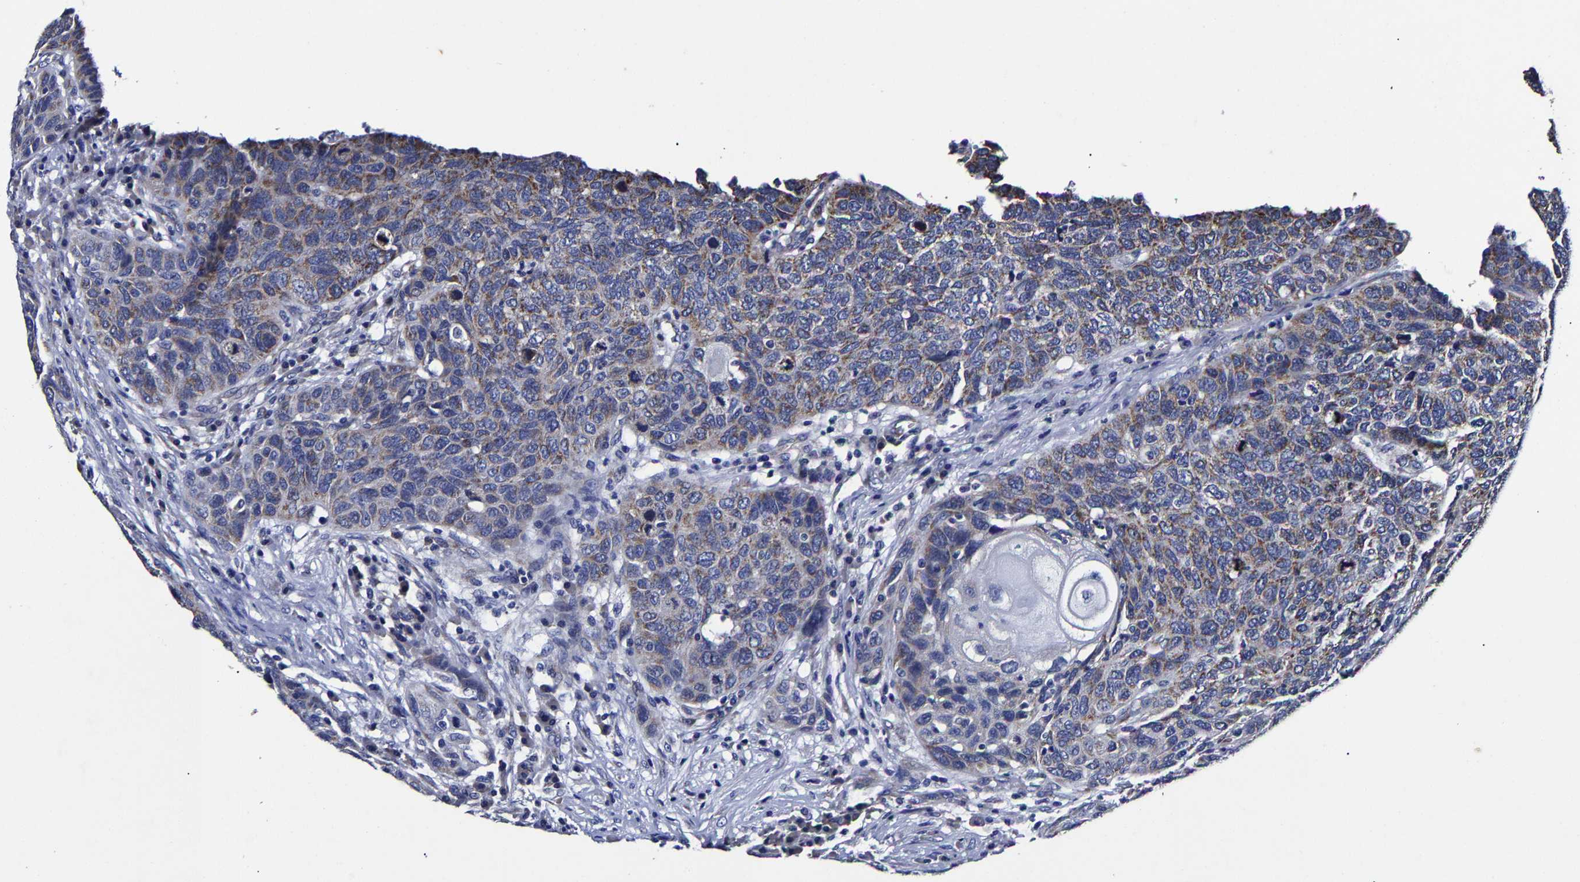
{"staining": {"intensity": "weak", "quantity": ">75%", "location": "cytoplasmic/membranous"}, "tissue": "head and neck cancer", "cell_type": "Tumor cells", "image_type": "cancer", "snomed": [{"axis": "morphology", "description": "Squamous cell carcinoma, NOS"}, {"axis": "topography", "description": "Head-Neck"}], "caption": "Immunohistochemistry (IHC) of squamous cell carcinoma (head and neck) demonstrates low levels of weak cytoplasmic/membranous positivity in about >75% of tumor cells.", "gene": "AASS", "patient": {"sex": "male", "age": 66}}